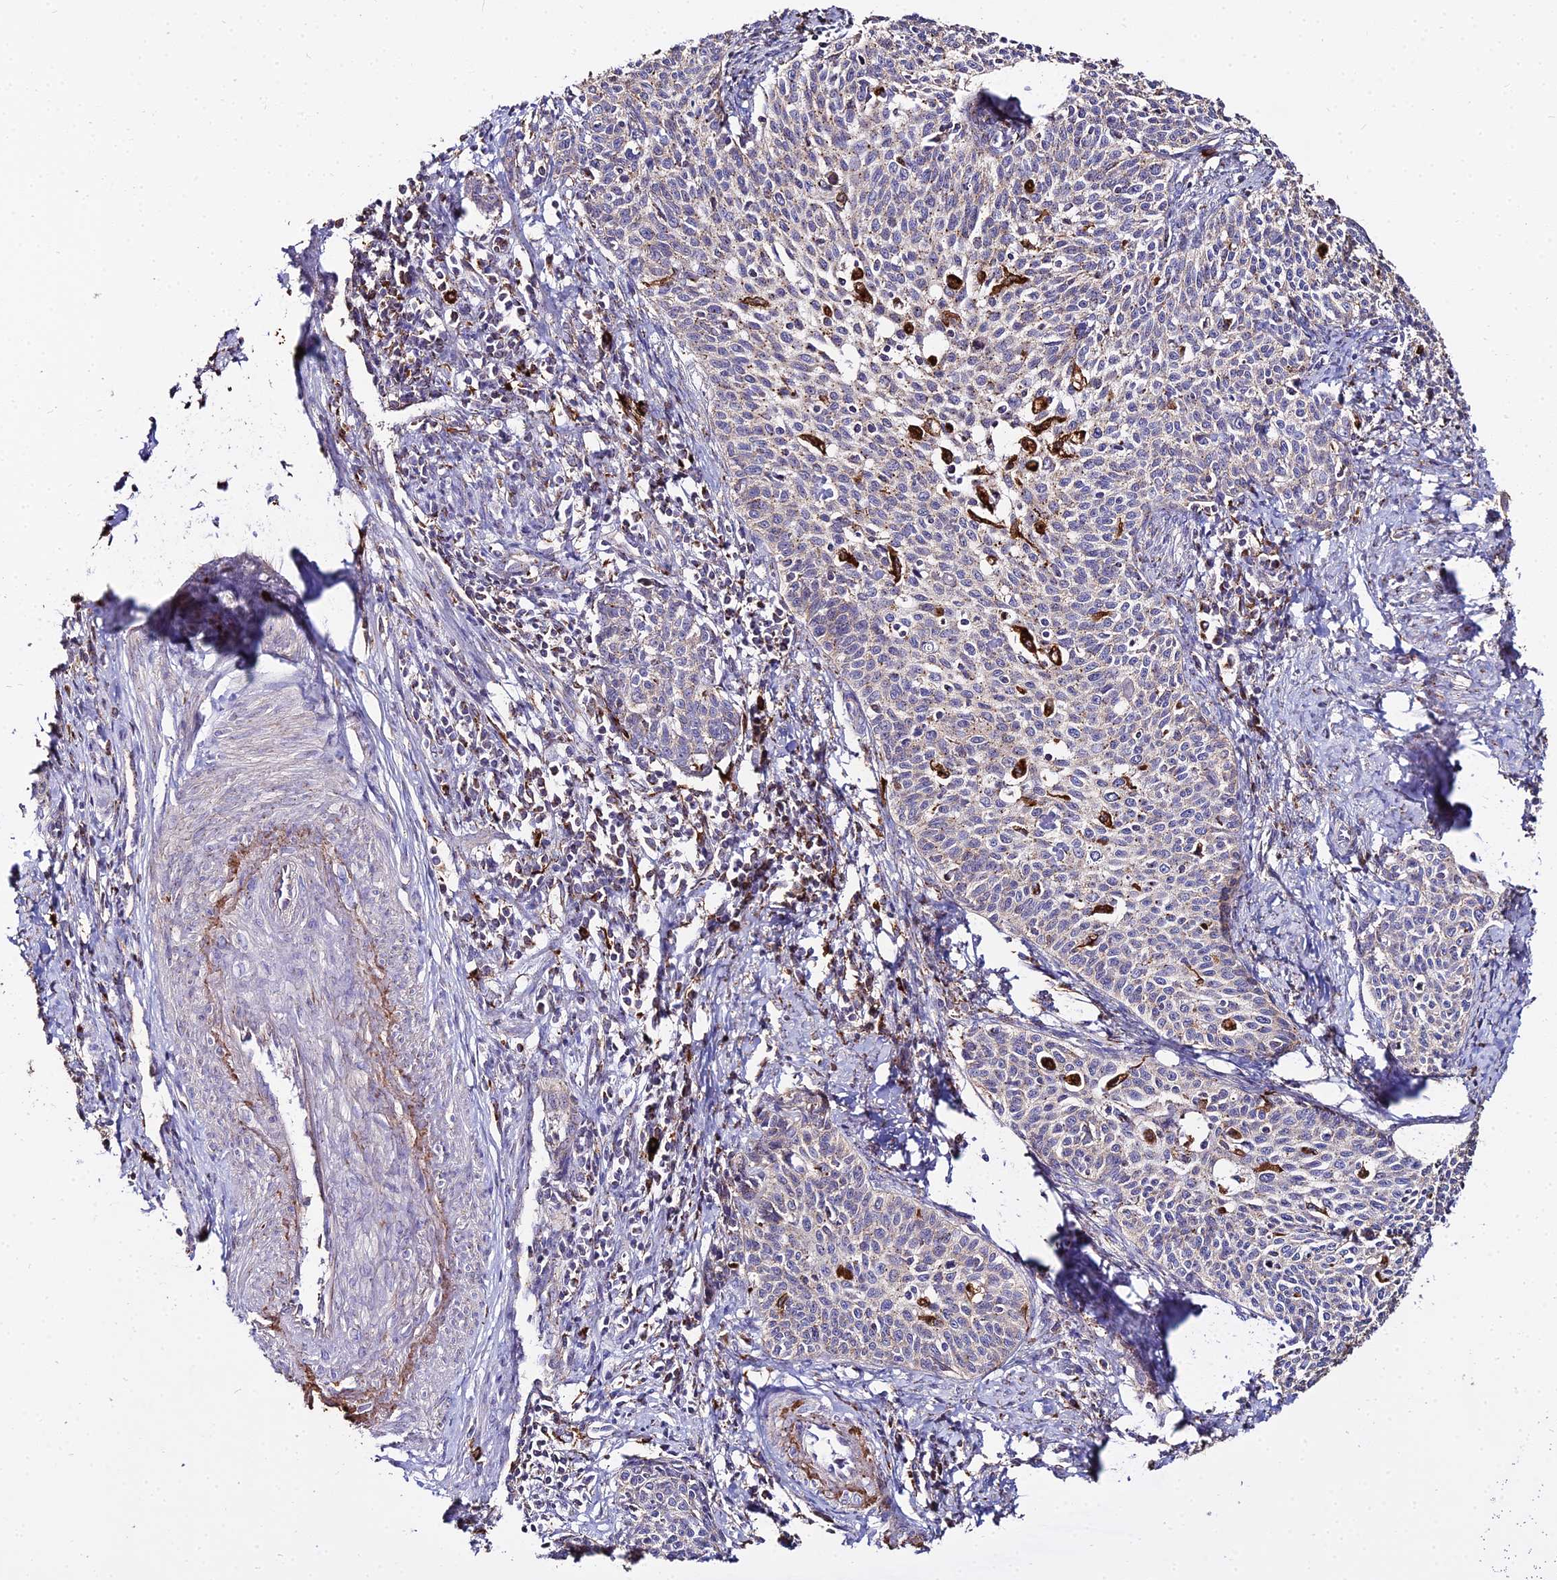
{"staining": {"intensity": "negative", "quantity": "none", "location": "none"}, "tissue": "cervical cancer", "cell_type": "Tumor cells", "image_type": "cancer", "snomed": [{"axis": "morphology", "description": "Squamous cell carcinoma, NOS"}, {"axis": "topography", "description": "Cervix"}], "caption": "High power microscopy photomicrograph of an immunohistochemistry (IHC) histopathology image of cervical cancer, revealing no significant positivity in tumor cells.", "gene": "PEX19", "patient": {"sex": "female", "age": 39}}